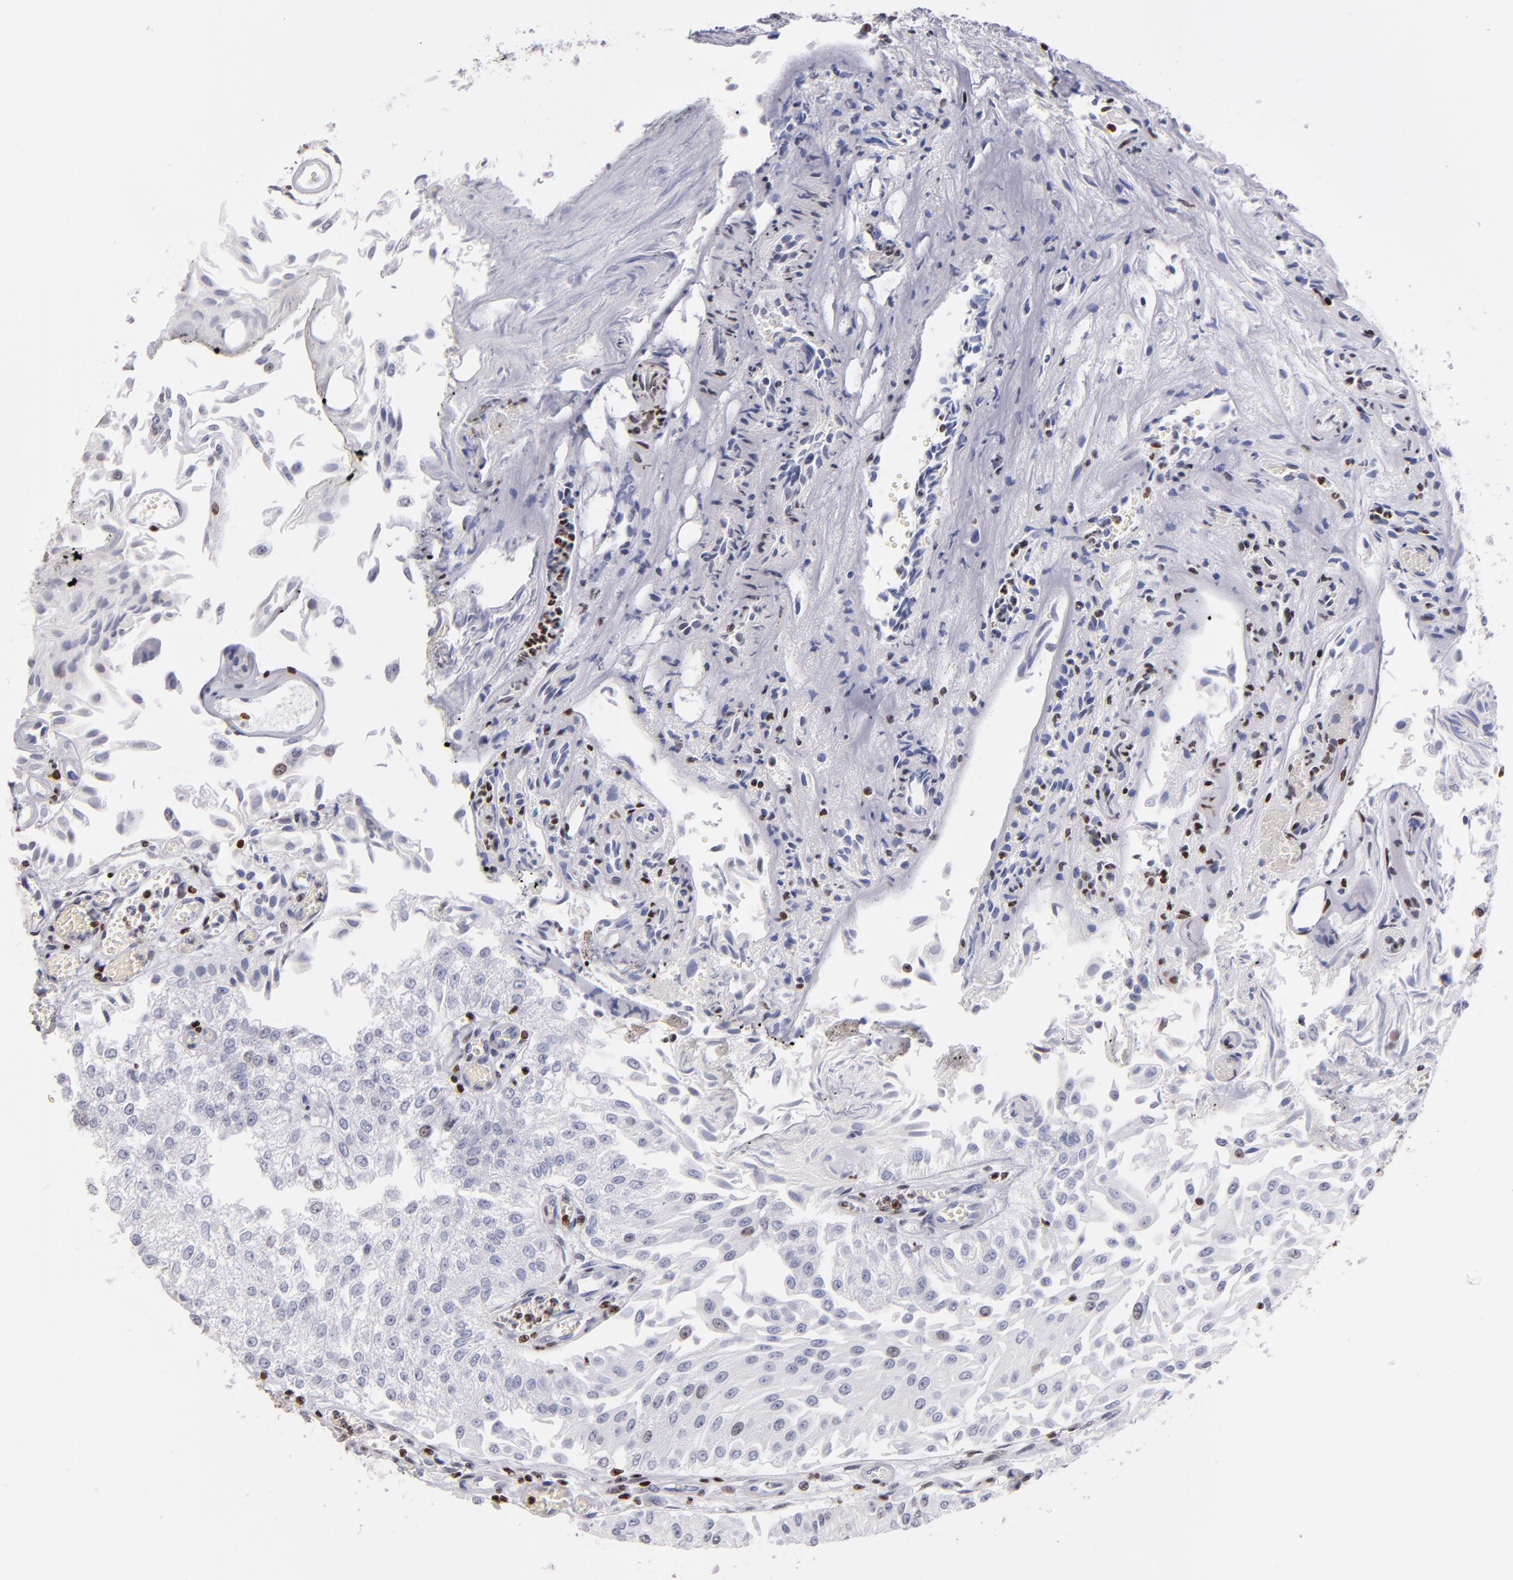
{"staining": {"intensity": "strong", "quantity": "<25%", "location": "nuclear"}, "tissue": "urothelial cancer", "cell_type": "Tumor cells", "image_type": "cancer", "snomed": [{"axis": "morphology", "description": "Urothelial carcinoma, Low grade"}, {"axis": "topography", "description": "Urinary bladder"}], "caption": "Protein analysis of urothelial carcinoma (low-grade) tissue displays strong nuclear positivity in about <25% of tumor cells.", "gene": "POLA1", "patient": {"sex": "male", "age": 86}}